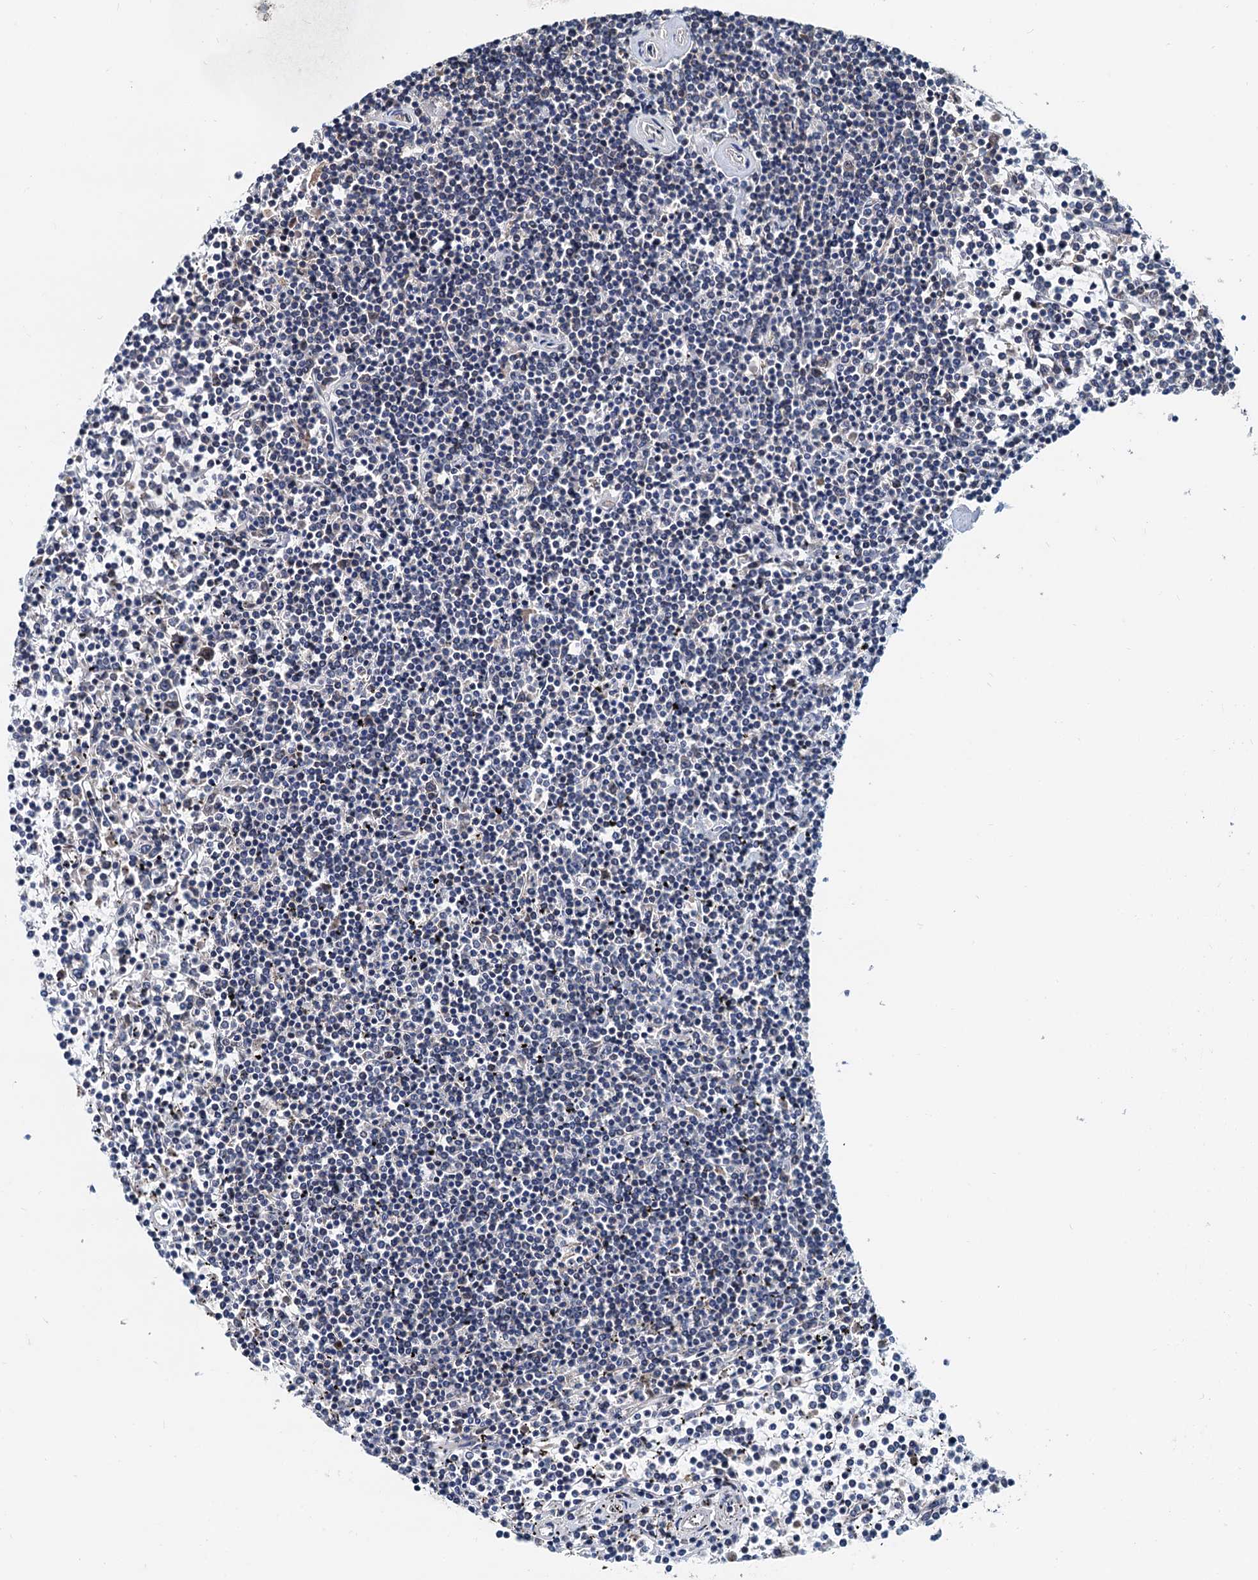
{"staining": {"intensity": "negative", "quantity": "none", "location": "none"}, "tissue": "lymphoma", "cell_type": "Tumor cells", "image_type": "cancer", "snomed": [{"axis": "morphology", "description": "Malignant lymphoma, non-Hodgkin's type, Low grade"}, {"axis": "topography", "description": "Spleen"}], "caption": "Immunohistochemical staining of lymphoma reveals no significant expression in tumor cells. Nuclei are stained in blue.", "gene": "MCMBP", "patient": {"sex": "female", "age": 19}}